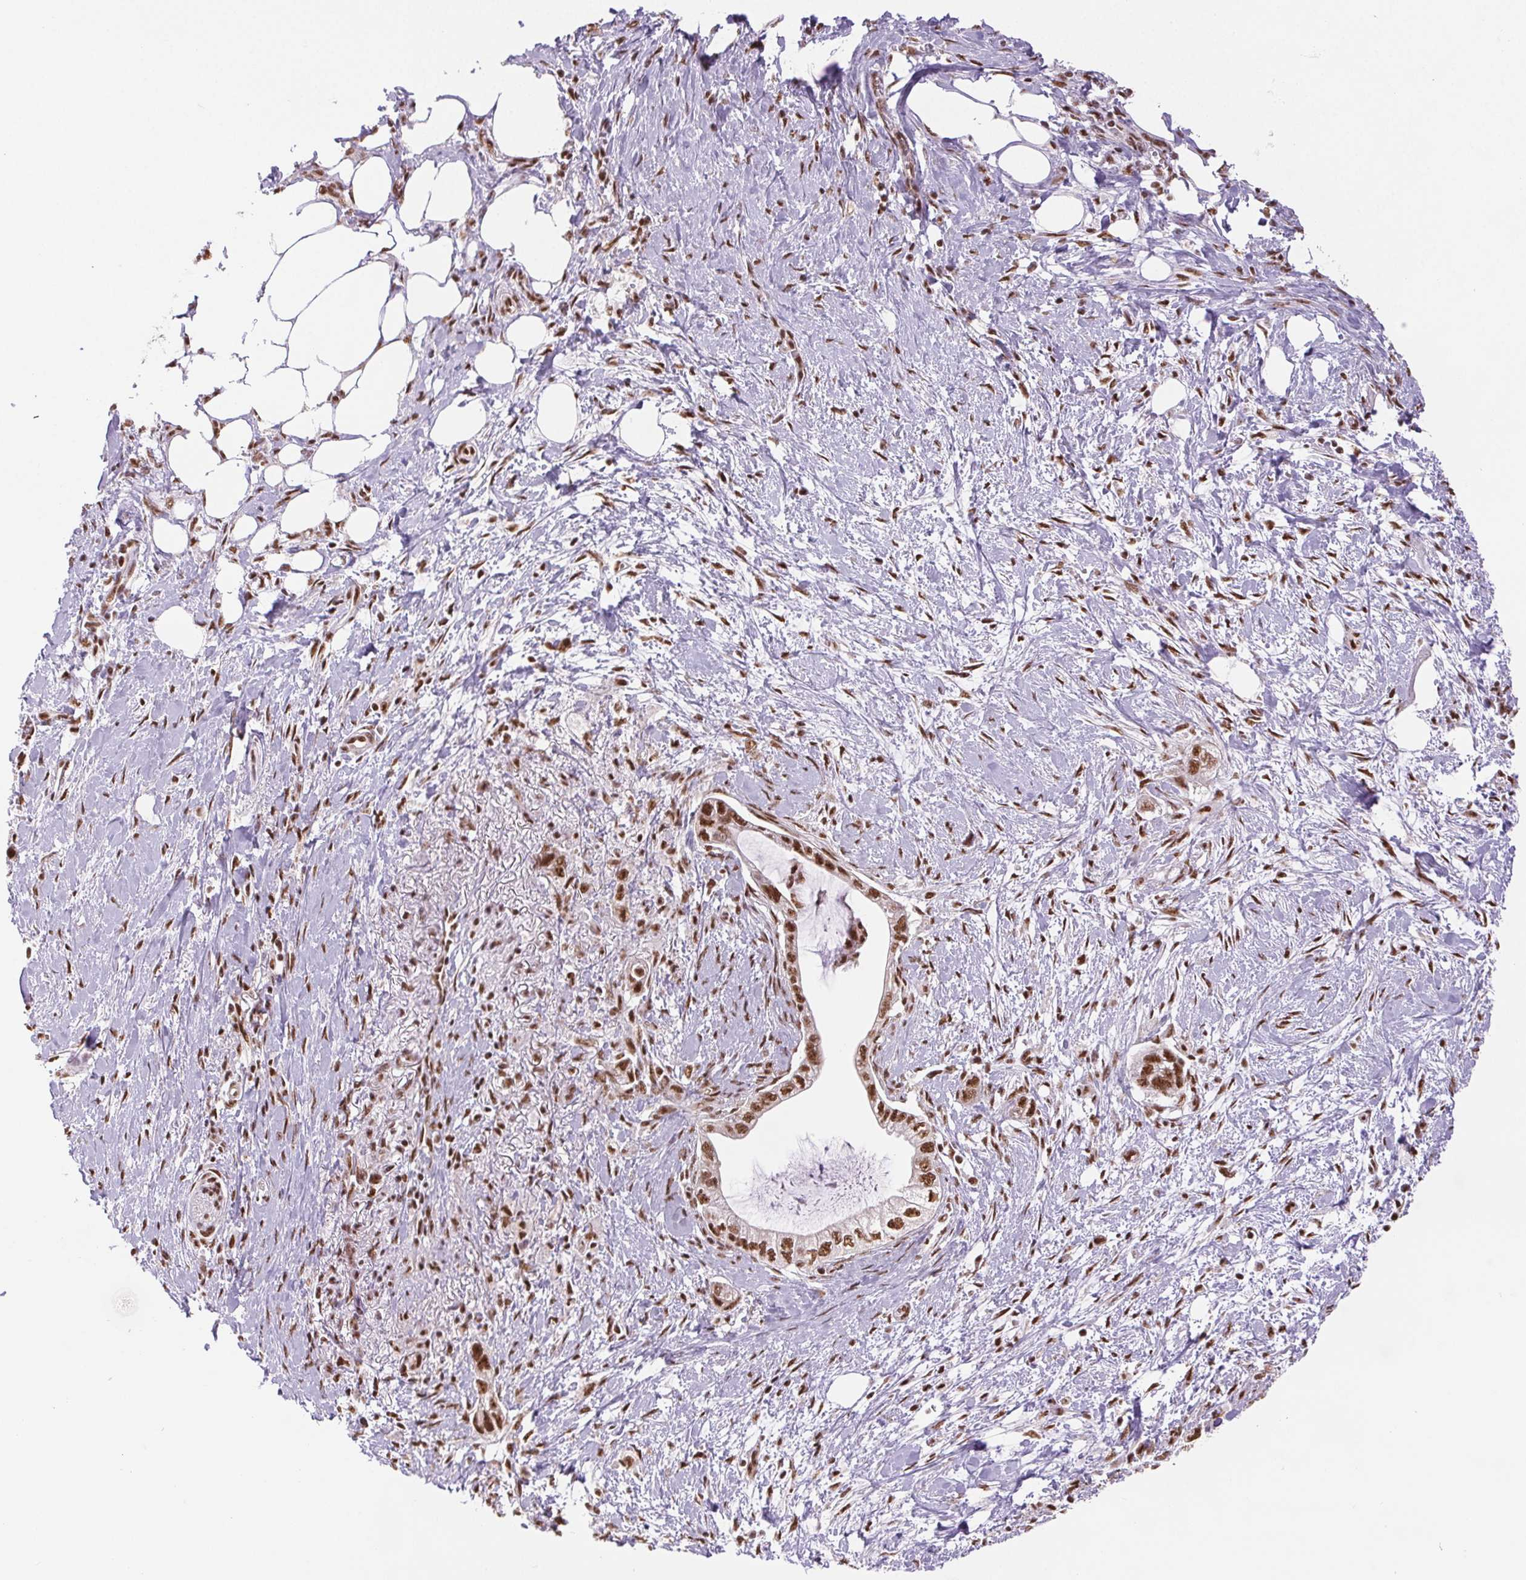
{"staining": {"intensity": "moderate", "quantity": ">75%", "location": "nuclear"}, "tissue": "pancreatic cancer", "cell_type": "Tumor cells", "image_type": "cancer", "snomed": [{"axis": "morphology", "description": "Adenocarcinoma, NOS"}, {"axis": "topography", "description": "Pancreas"}], "caption": "High-magnification brightfield microscopy of pancreatic adenocarcinoma stained with DAB (brown) and counterstained with hematoxylin (blue). tumor cells exhibit moderate nuclear expression is appreciated in about>75% of cells. Using DAB (3,3'-diaminobenzidine) (brown) and hematoxylin (blue) stains, captured at high magnification using brightfield microscopy.", "gene": "IK", "patient": {"sex": "male", "age": 70}}